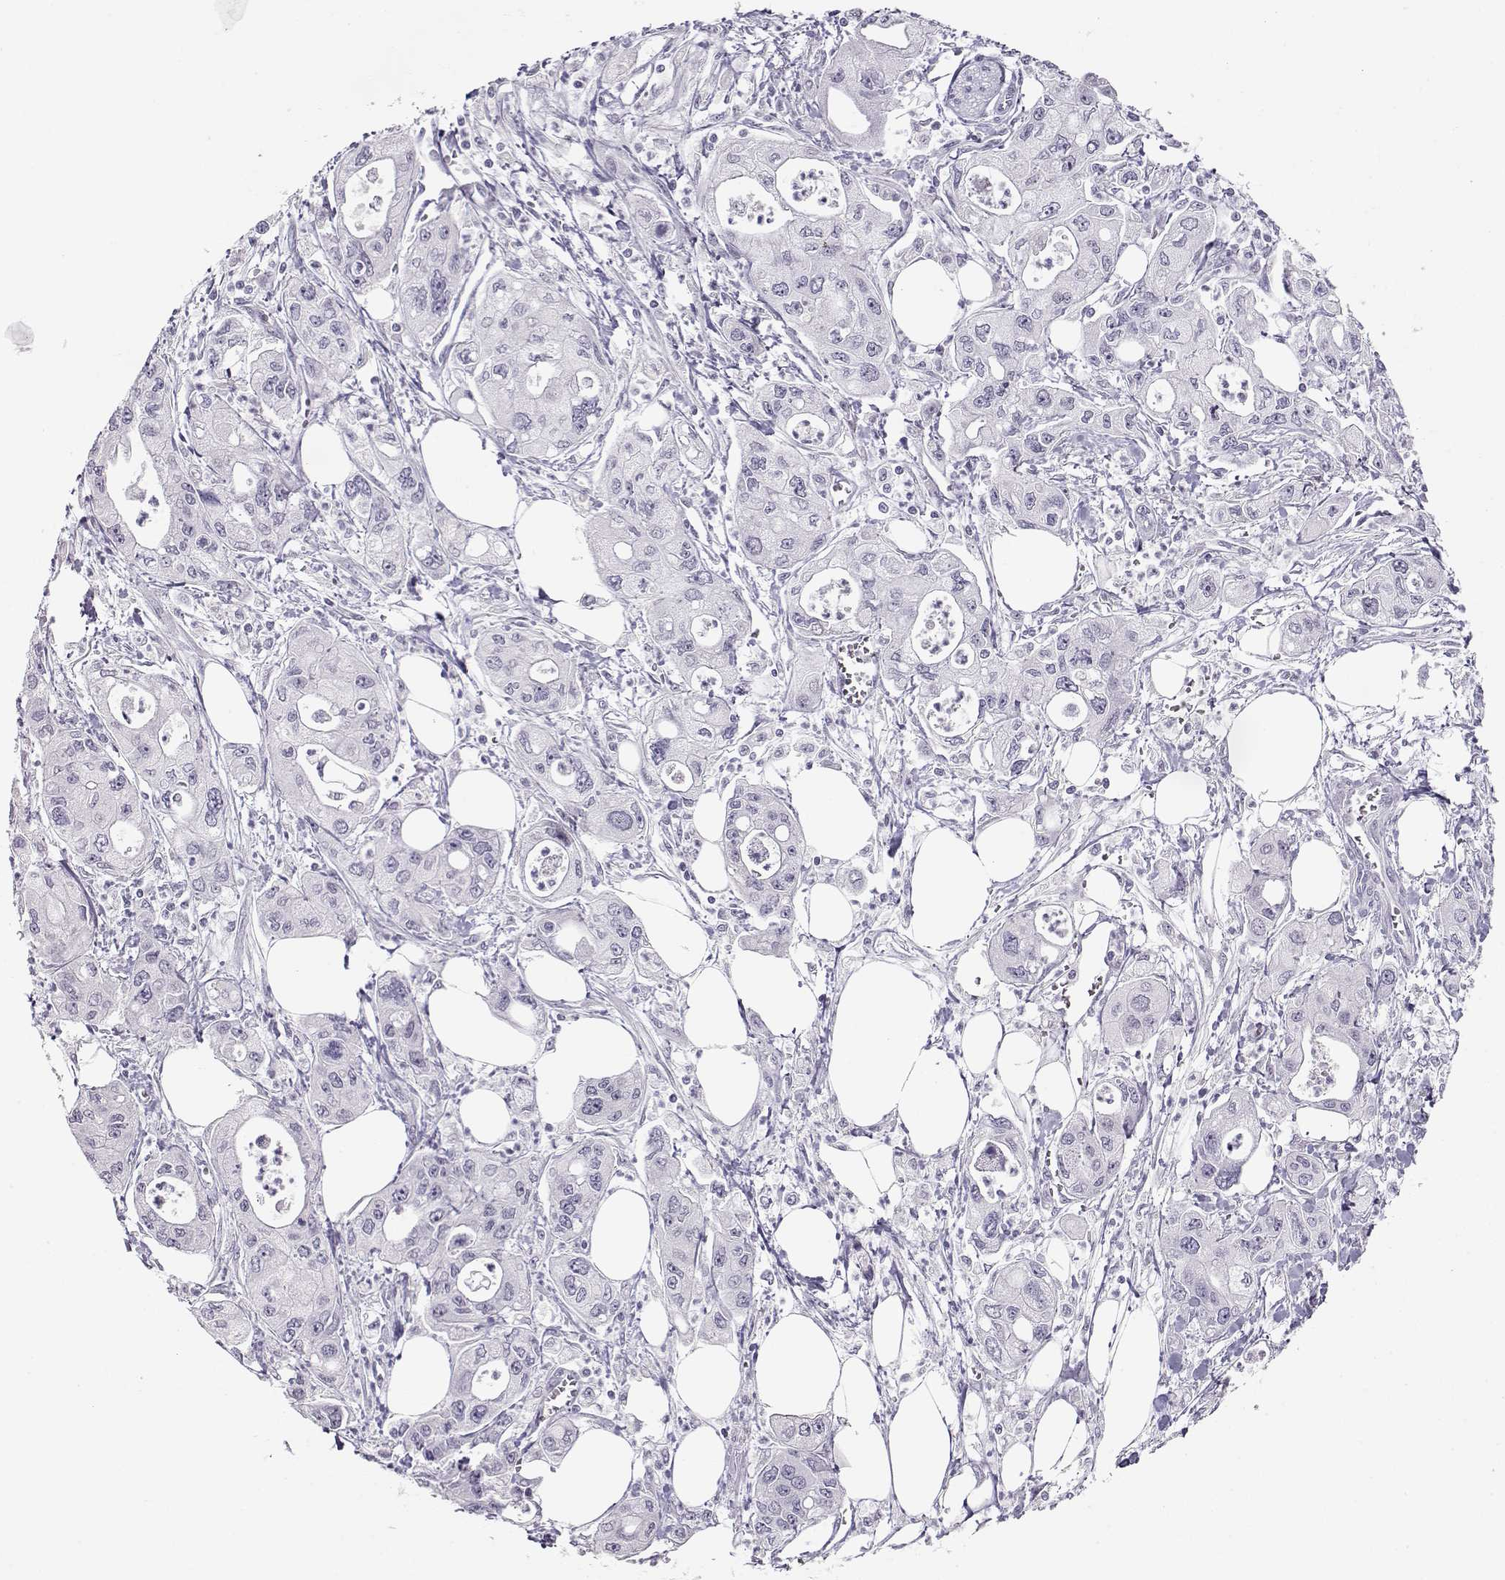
{"staining": {"intensity": "negative", "quantity": "none", "location": "none"}, "tissue": "pancreatic cancer", "cell_type": "Tumor cells", "image_type": "cancer", "snomed": [{"axis": "morphology", "description": "Adenocarcinoma, NOS"}, {"axis": "topography", "description": "Pancreas"}], "caption": "A high-resolution image shows immunohistochemistry (IHC) staining of pancreatic cancer (adenocarcinoma), which shows no significant staining in tumor cells.", "gene": "IMPG1", "patient": {"sex": "male", "age": 70}}